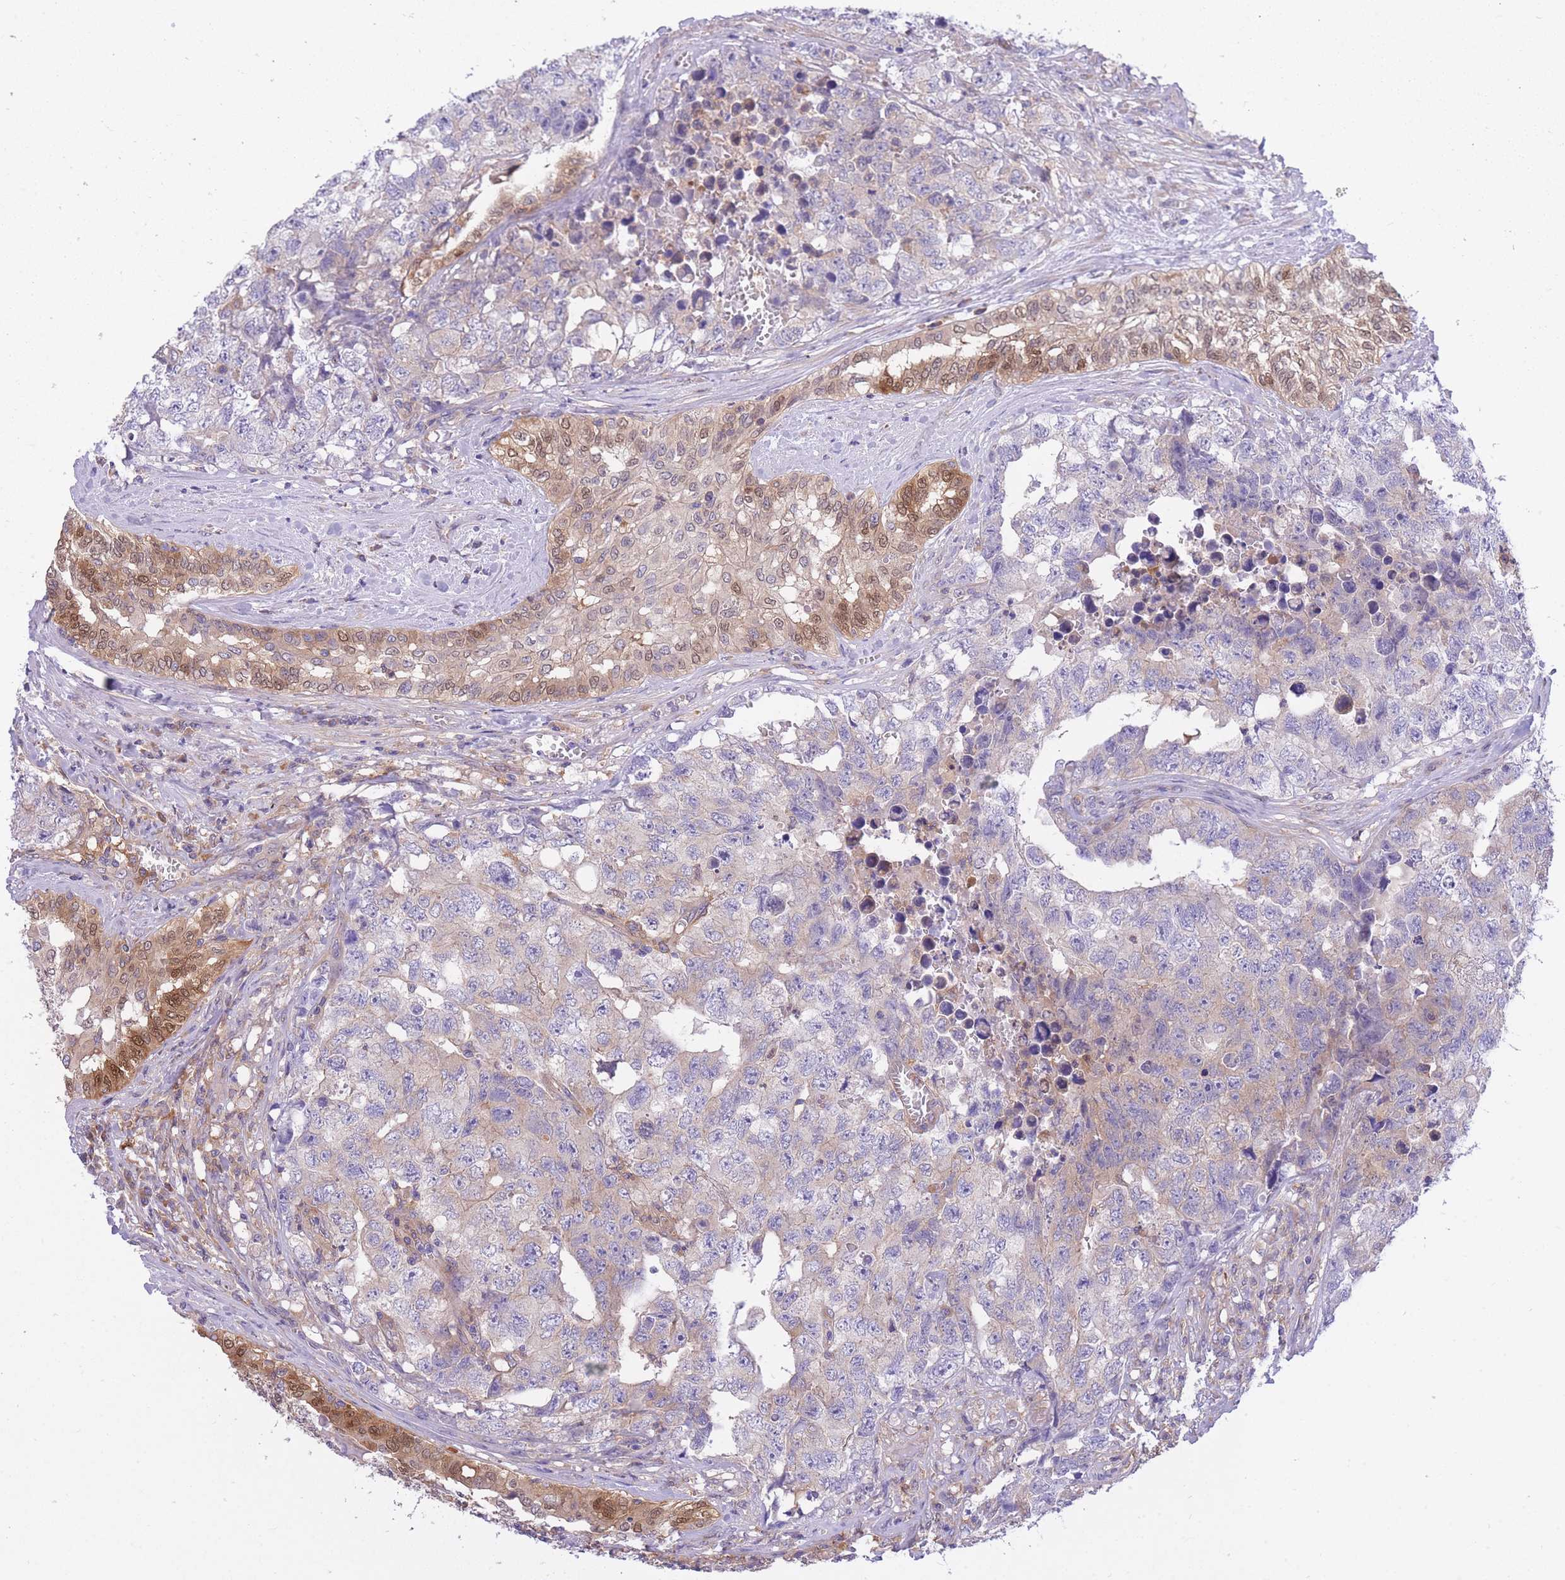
{"staining": {"intensity": "weak", "quantity": "25%-75%", "location": "cytoplasmic/membranous"}, "tissue": "testis cancer", "cell_type": "Tumor cells", "image_type": "cancer", "snomed": [{"axis": "morphology", "description": "Carcinoma, Embryonal, NOS"}, {"axis": "topography", "description": "Testis"}], "caption": "Human testis cancer stained with a protein marker exhibits weak staining in tumor cells.", "gene": "NAMPT", "patient": {"sex": "male", "age": 31}}